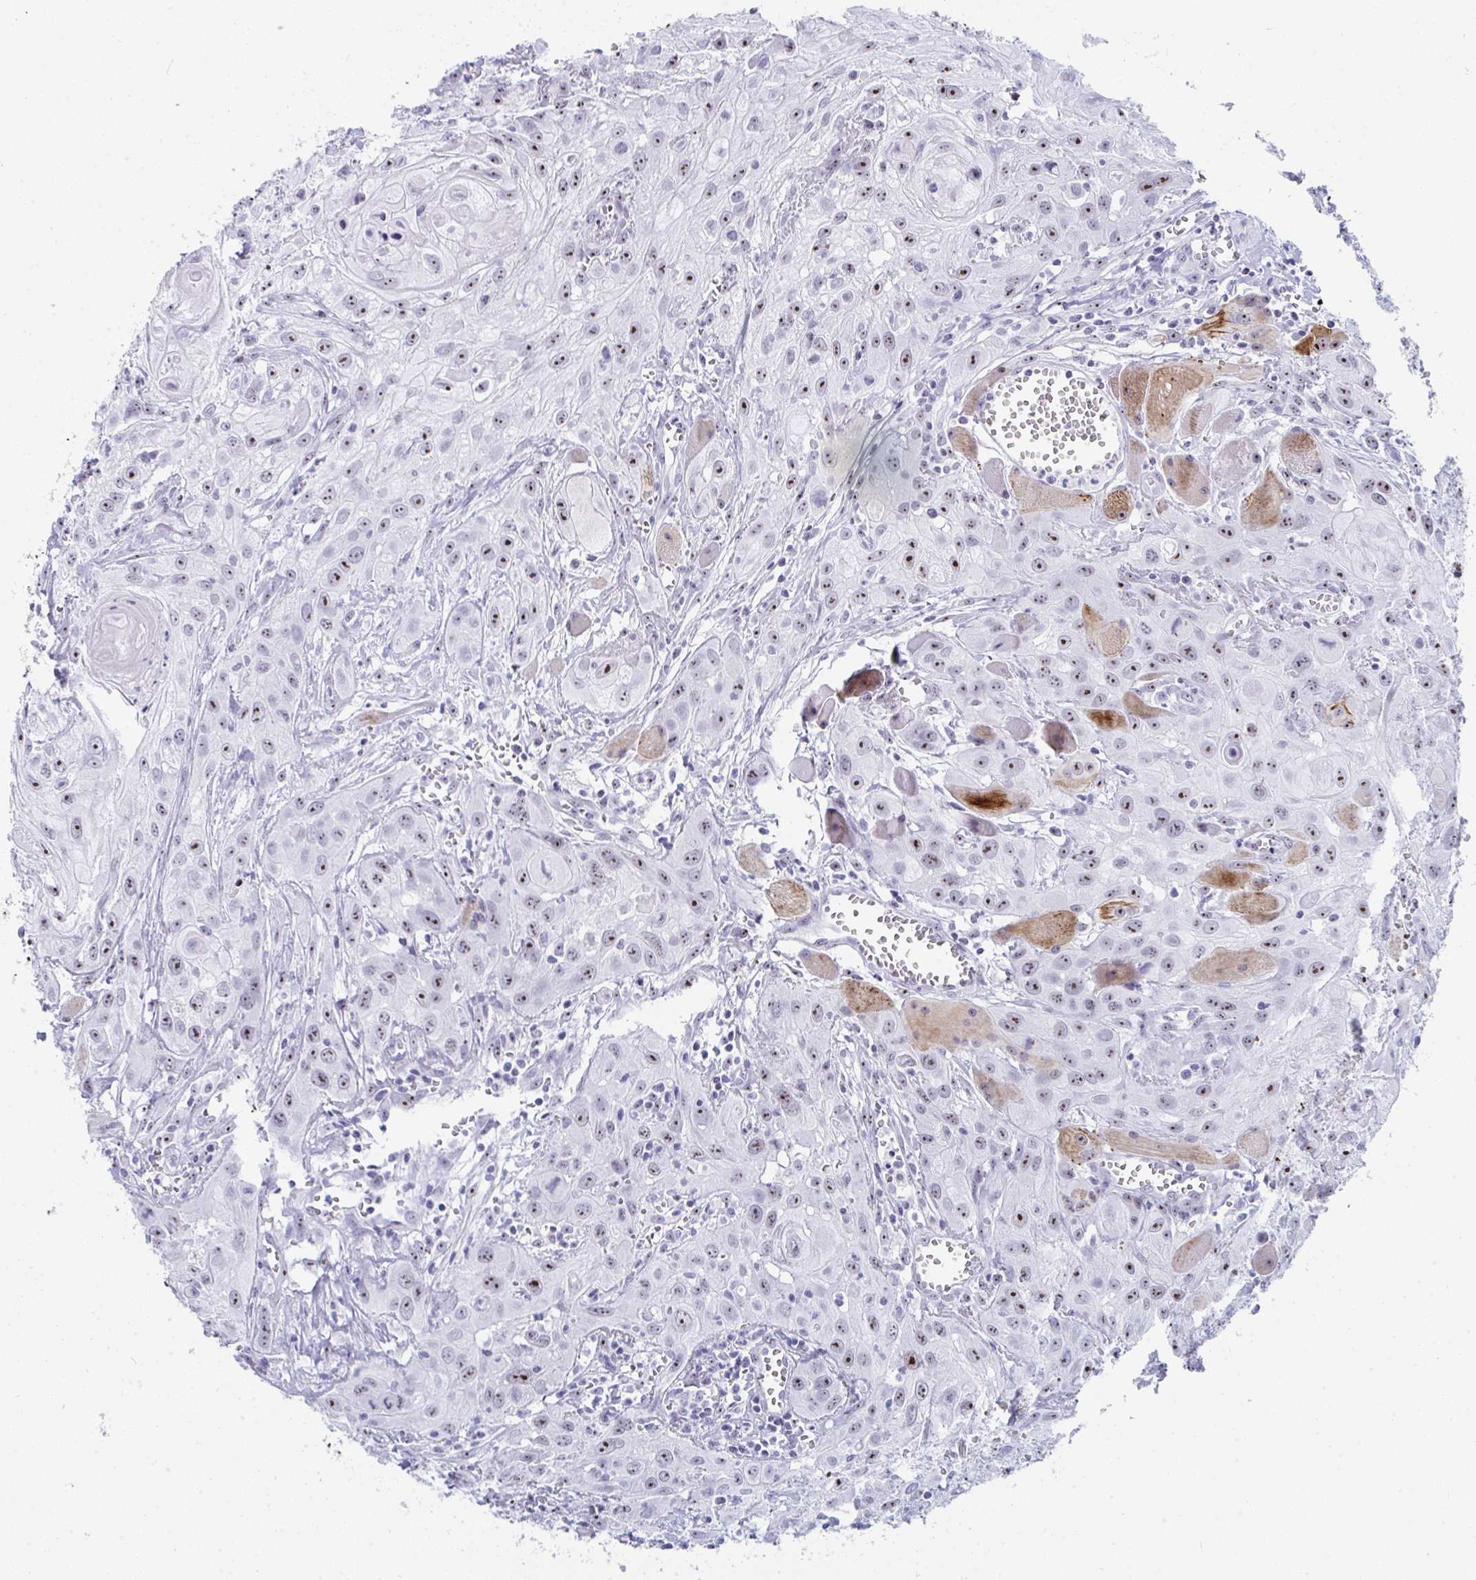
{"staining": {"intensity": "moderate", "quantity": ">75%", "location": "nuclear"}, "tissue": "head and neck cancer", "cell_type": "Tumor cells", "image_type": "cancer", "snomed": [{"axis": "morphology", "description": "Squamous cell carcinoma, NOS"}, {"axis": "topography", "description": "Oral tissue"}, {"axis": "topography", "description": "Head-Neck"}], "caption": "Protein staining of head and neck cancer (squamous cell carcinoma) tissue reveals moderate nuclear staining in approximately >75% of tumor cells.", "gene": "NOP10", "patient": {"sex": "male", "age": 58}}